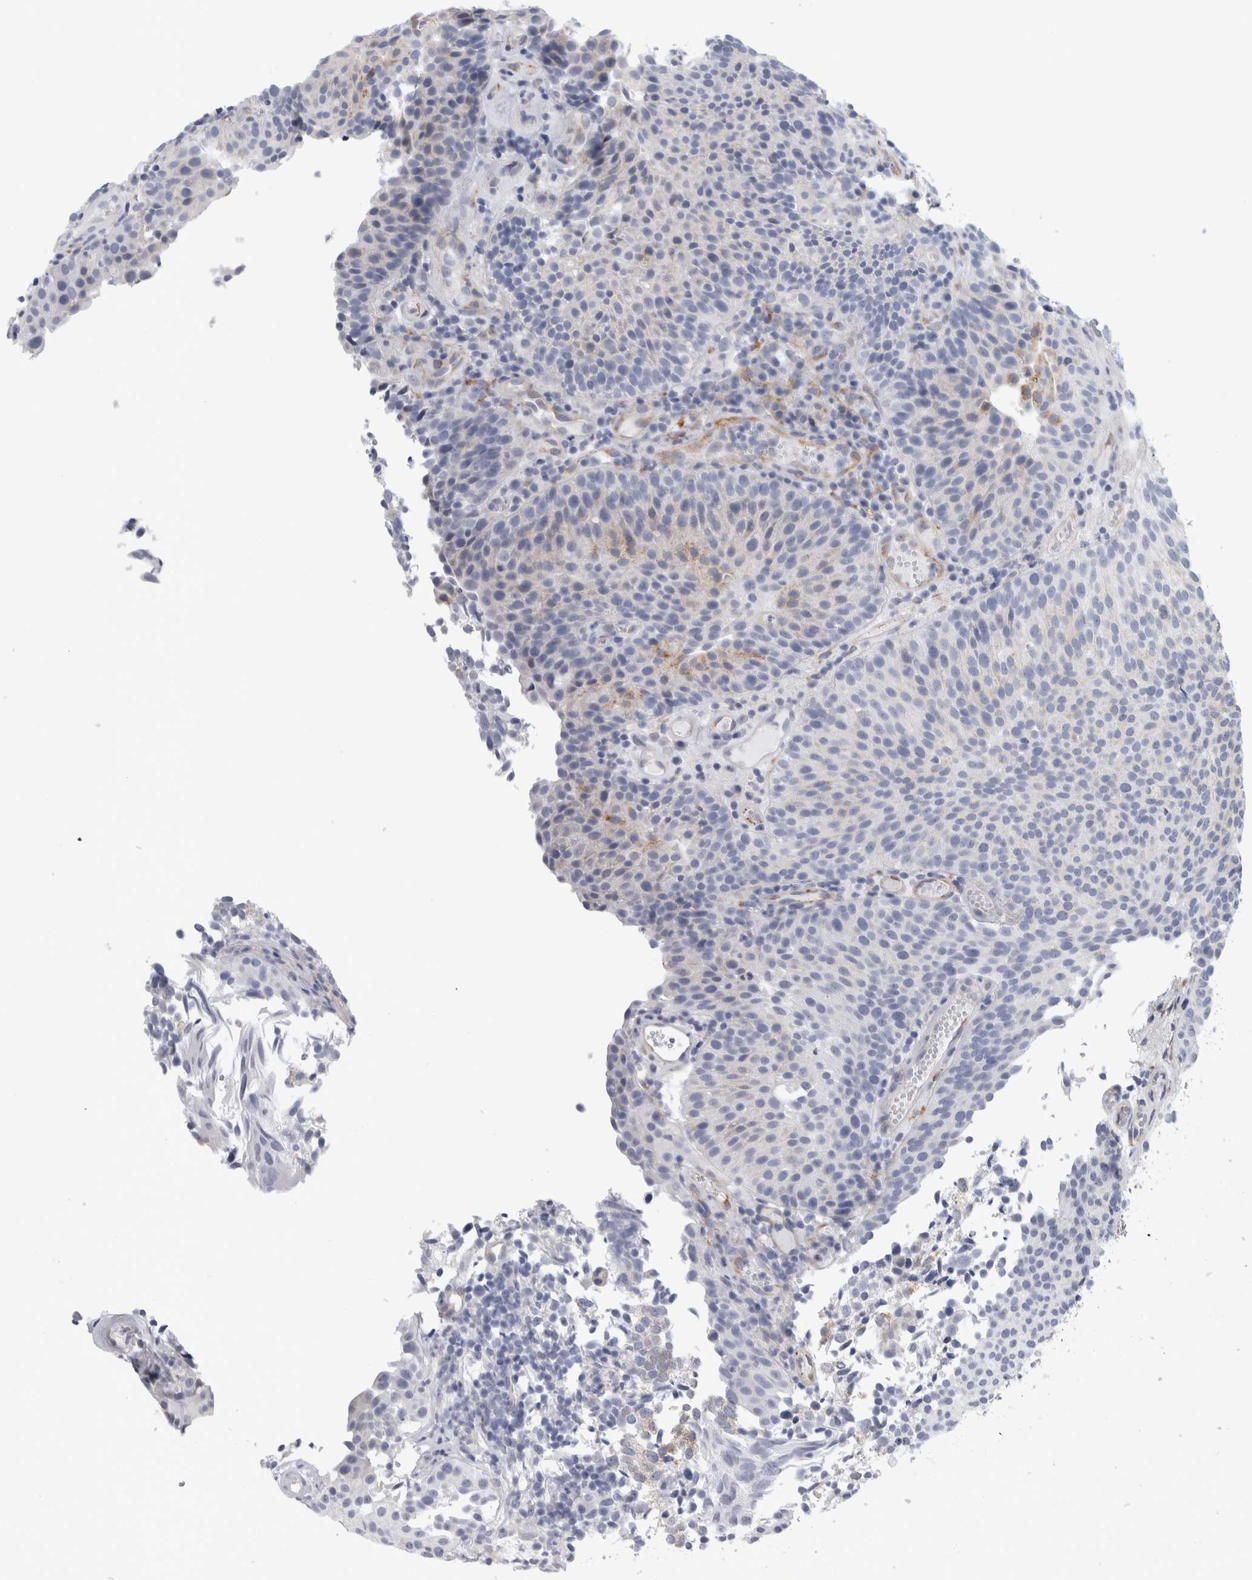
{"staining": {"intensity": "negative", "quantity": "none", "location": "none"}, "tissue": "urothelial cancer", "cell_type": "Tumor cells", "image_type": "cancer", "snomed": [{"axis": "morphology", "description": "Urothelial carcinoma, Low grade"}, {"axis": "topography", "description": "Urinary bladder"}], "caption": "IHC of human urothelial cancer demonstrates no staining in tumor cells.", "gene": "B3GNT3", "patient": {"sex": "male", "age": 86}}